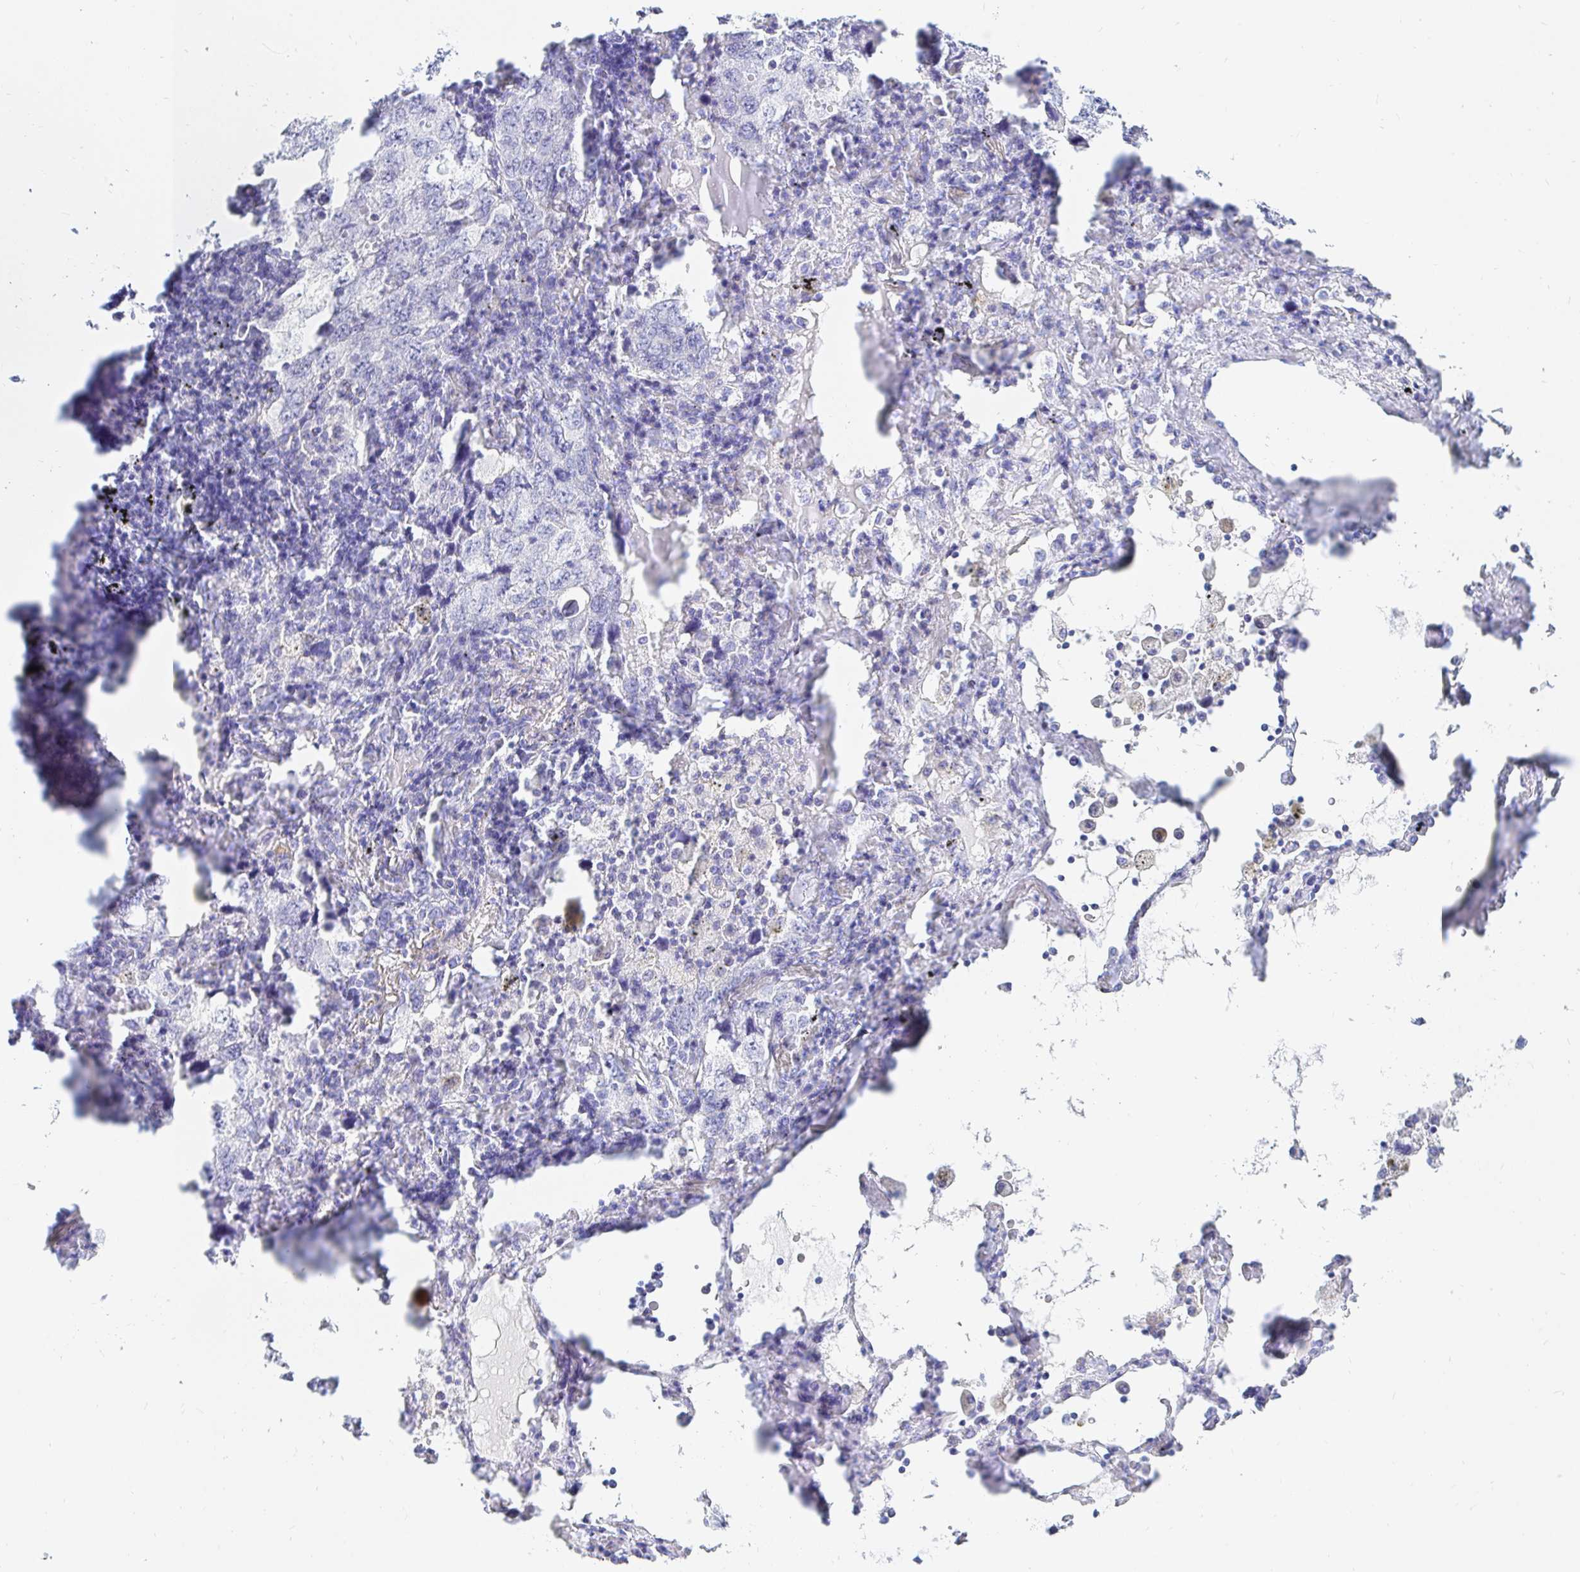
{"staining": {"intensity": "negative", "quantity": "none", "location": "none"}, "tissue": "lung cancer", "cell_type": "Tumor cells", "image_type": "cancer", "snomed": [{"axis": "morphology", "description": "Adenocarcinoma, NOS"}, {"axis": "topography", "description": "Lung"}], "caption": "Immunohistochemistry of adenocarcinoma (lung) shows no positivity in tumor cells.", "gene": "NR2E1", "patient": {"sex": "female", "age": 57}}